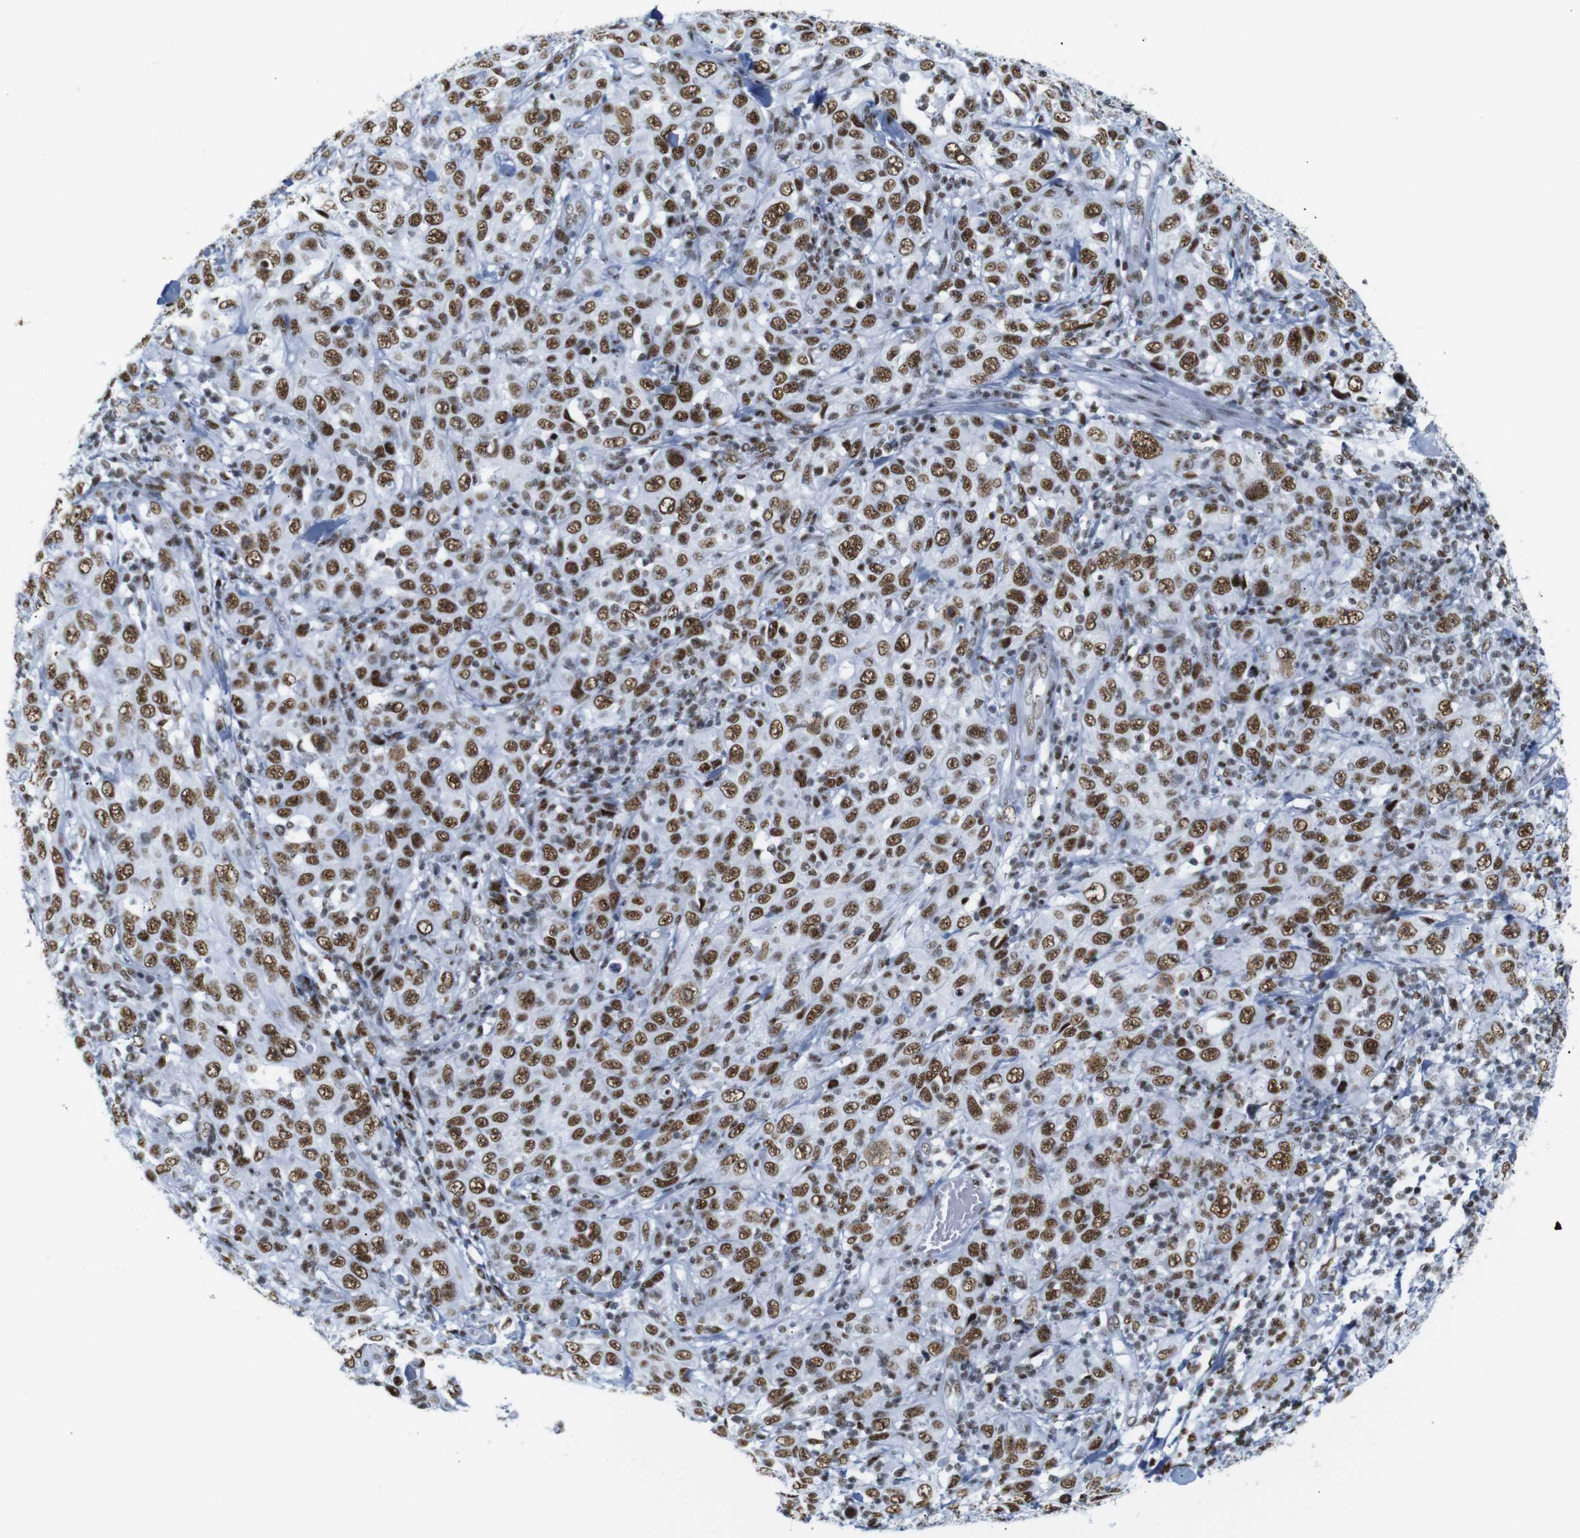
{"staining": {"intensity": "strong", "quantity": ">75%", "location": "nuclear"}, "tissue": "skin cancer", "cell_type": "Tumor cells", "image_type": "cancer", "snomed": [{"axis": "morphology", "description": "Squamous cell carcinoma, NOS"}, {"axis": "topography", "description": "Skin"}], "caption": "Strong nuclear positivity is appreciated in approximately >75% of tumor cells in skin squamous cell carcinoma.", "gene": "TRA2B", "patient": {"sex": "female", "age": 88}}